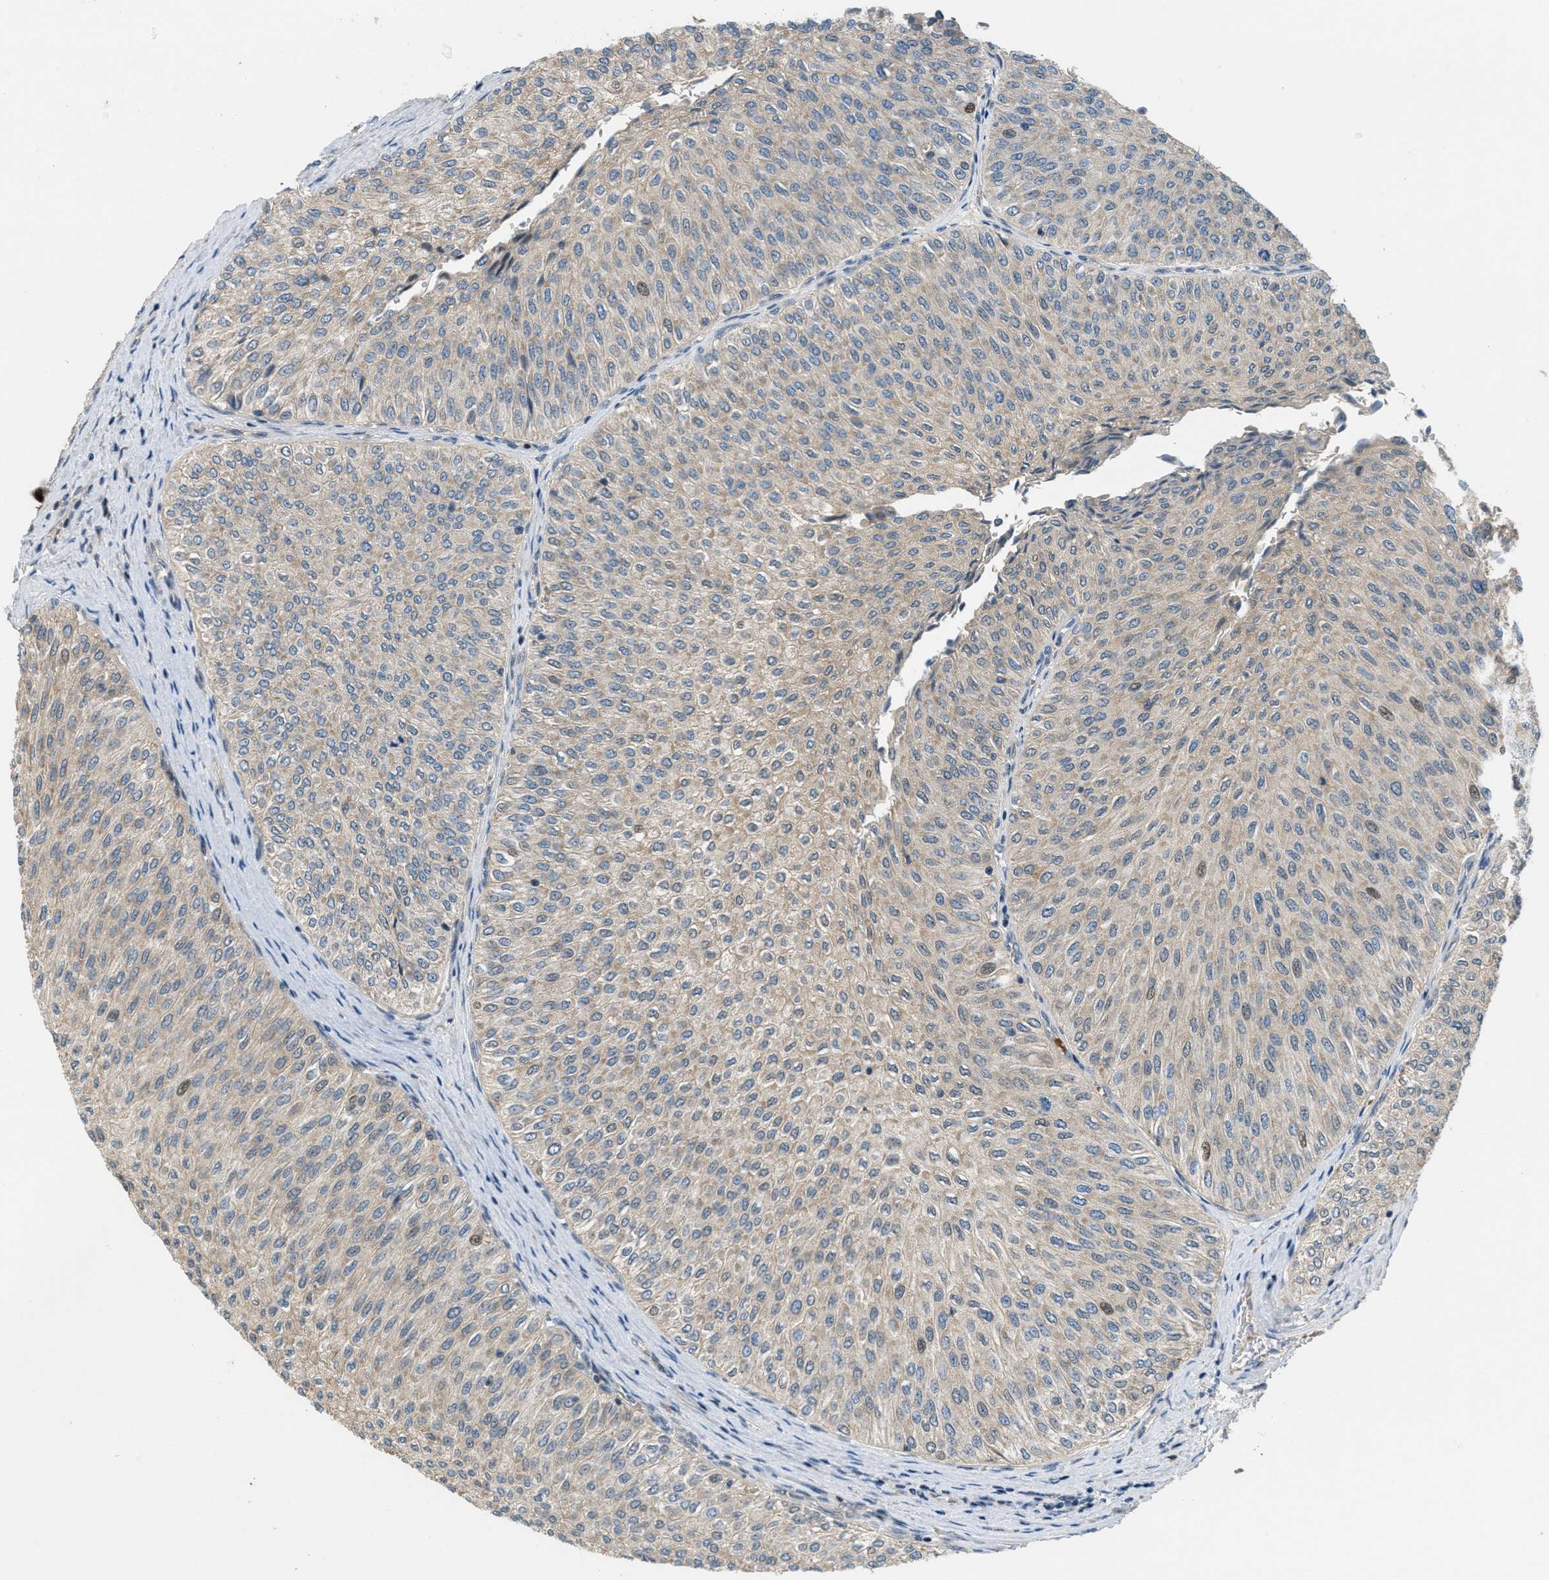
{"staining": {"intensity": "weak", "quantity": ">75%", "location": "cytoplasmic/membranous"}, "tissue": "urothelial cancer", "cell_type": "Tumor cells", "image_type": "cancer", "snomed": [{"axis": "morphology", "description": "Urothelial carcinoma, Low grade"}, {"axis": "topography", "description": "Urinary bladder"}], "caption": "This photomicrograph exhibits immunohistochemistry (IHC) staining of human urothelial carcinoma (low-grade), with low weak cytoplasmic/membranous positivity in approximately >75% of tumor cells.", "gene": "ADCY6", "patient": {"sex": "male", "age": 78}}